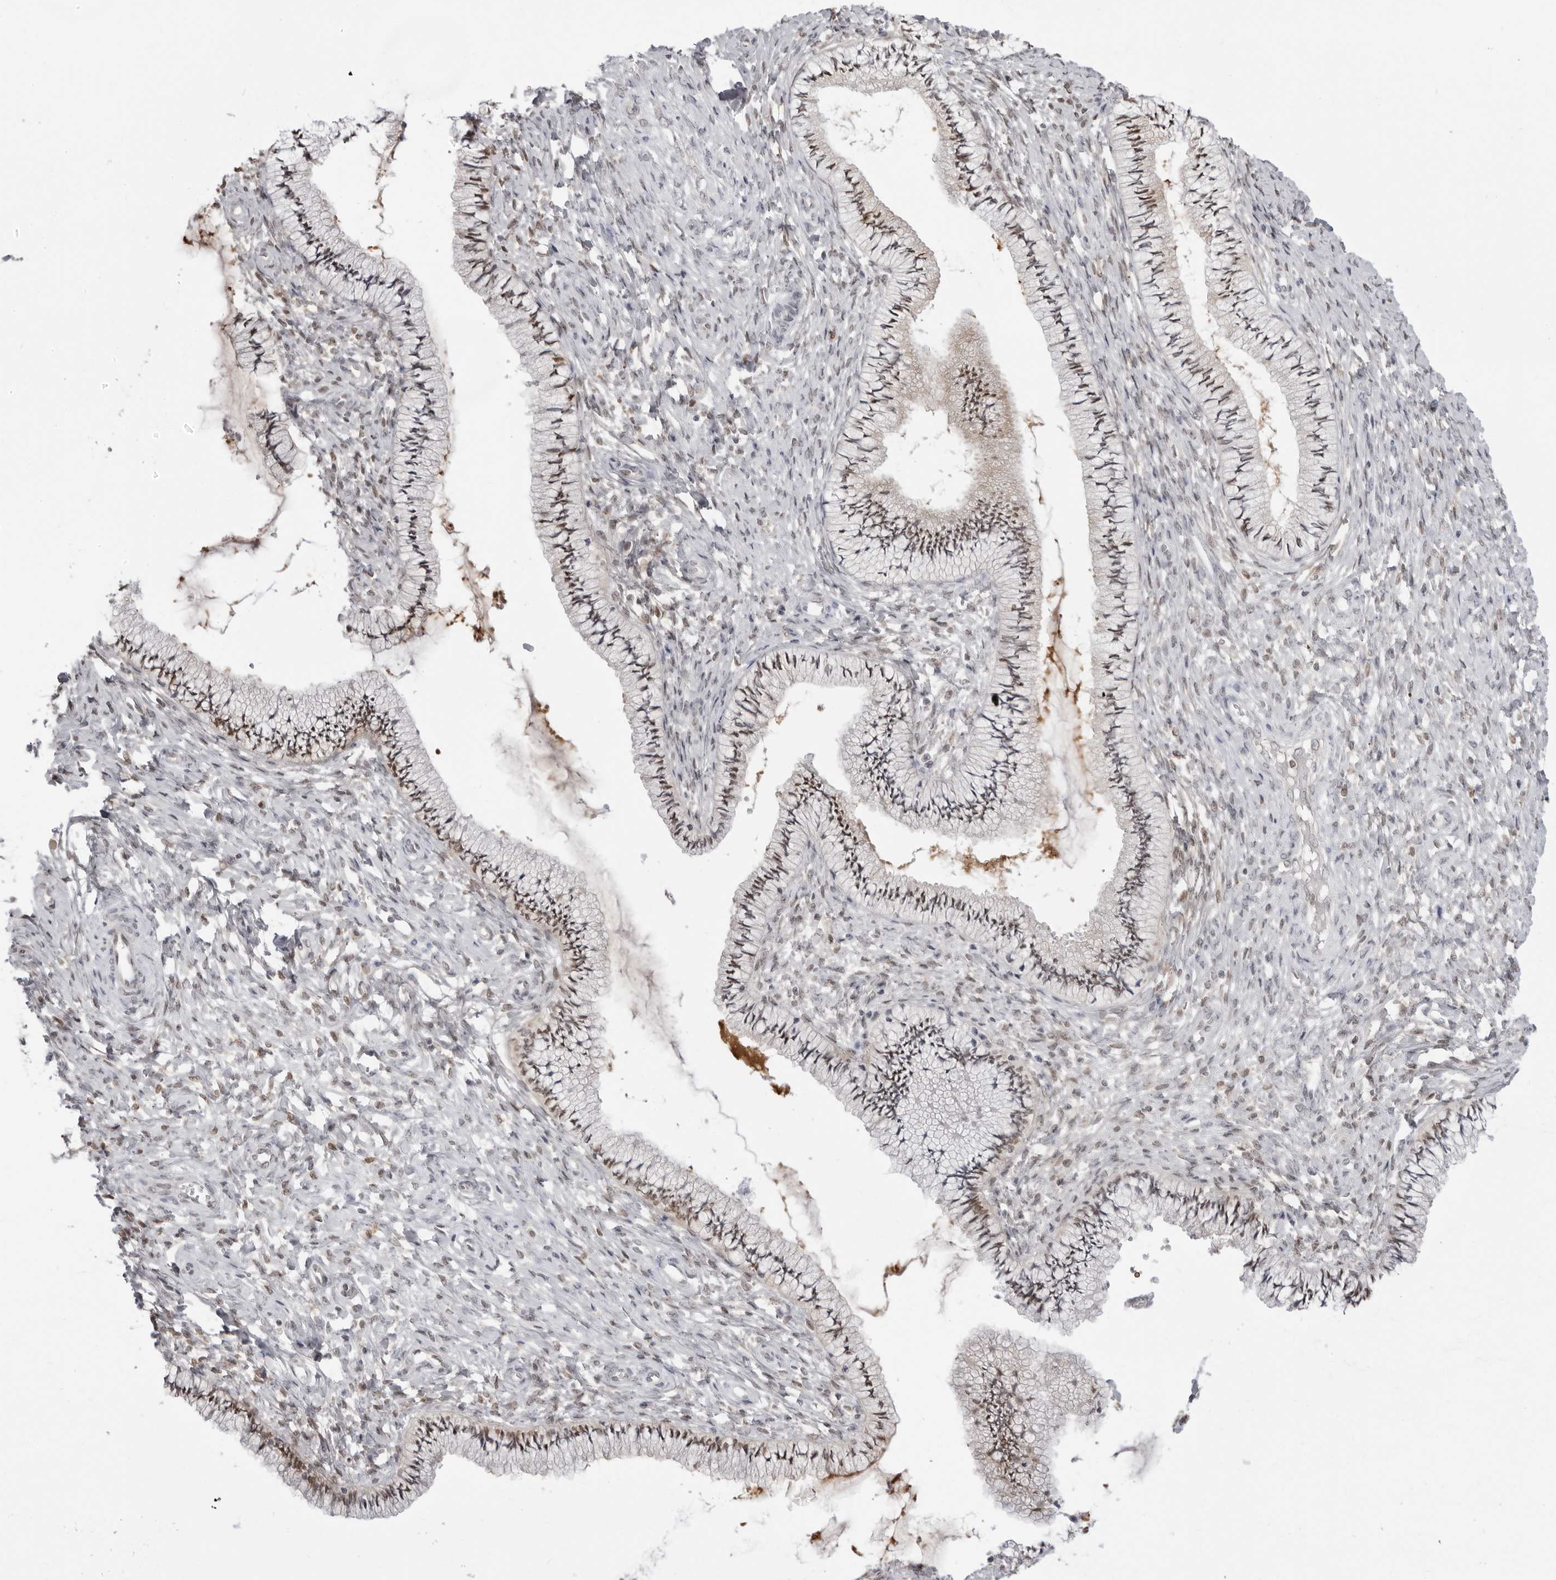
{"staining": {"intensity": "negative", "quantity": "none", "location": "none"}, "tissue": "cervix", "cell_type": "Glandular cells", "image_type": "normal", "snomed": [{"axis": "morphology", "description": "Normal tissue, NOS"}, {"axis": "topography", "description": "Cervix"}], "caption": "DAB immunohistochemical staining of benign human cervix displays no significant staining in glandular cells.", "gene": "SRGAP2", "patient": {"sex": "female", "age": 36}}